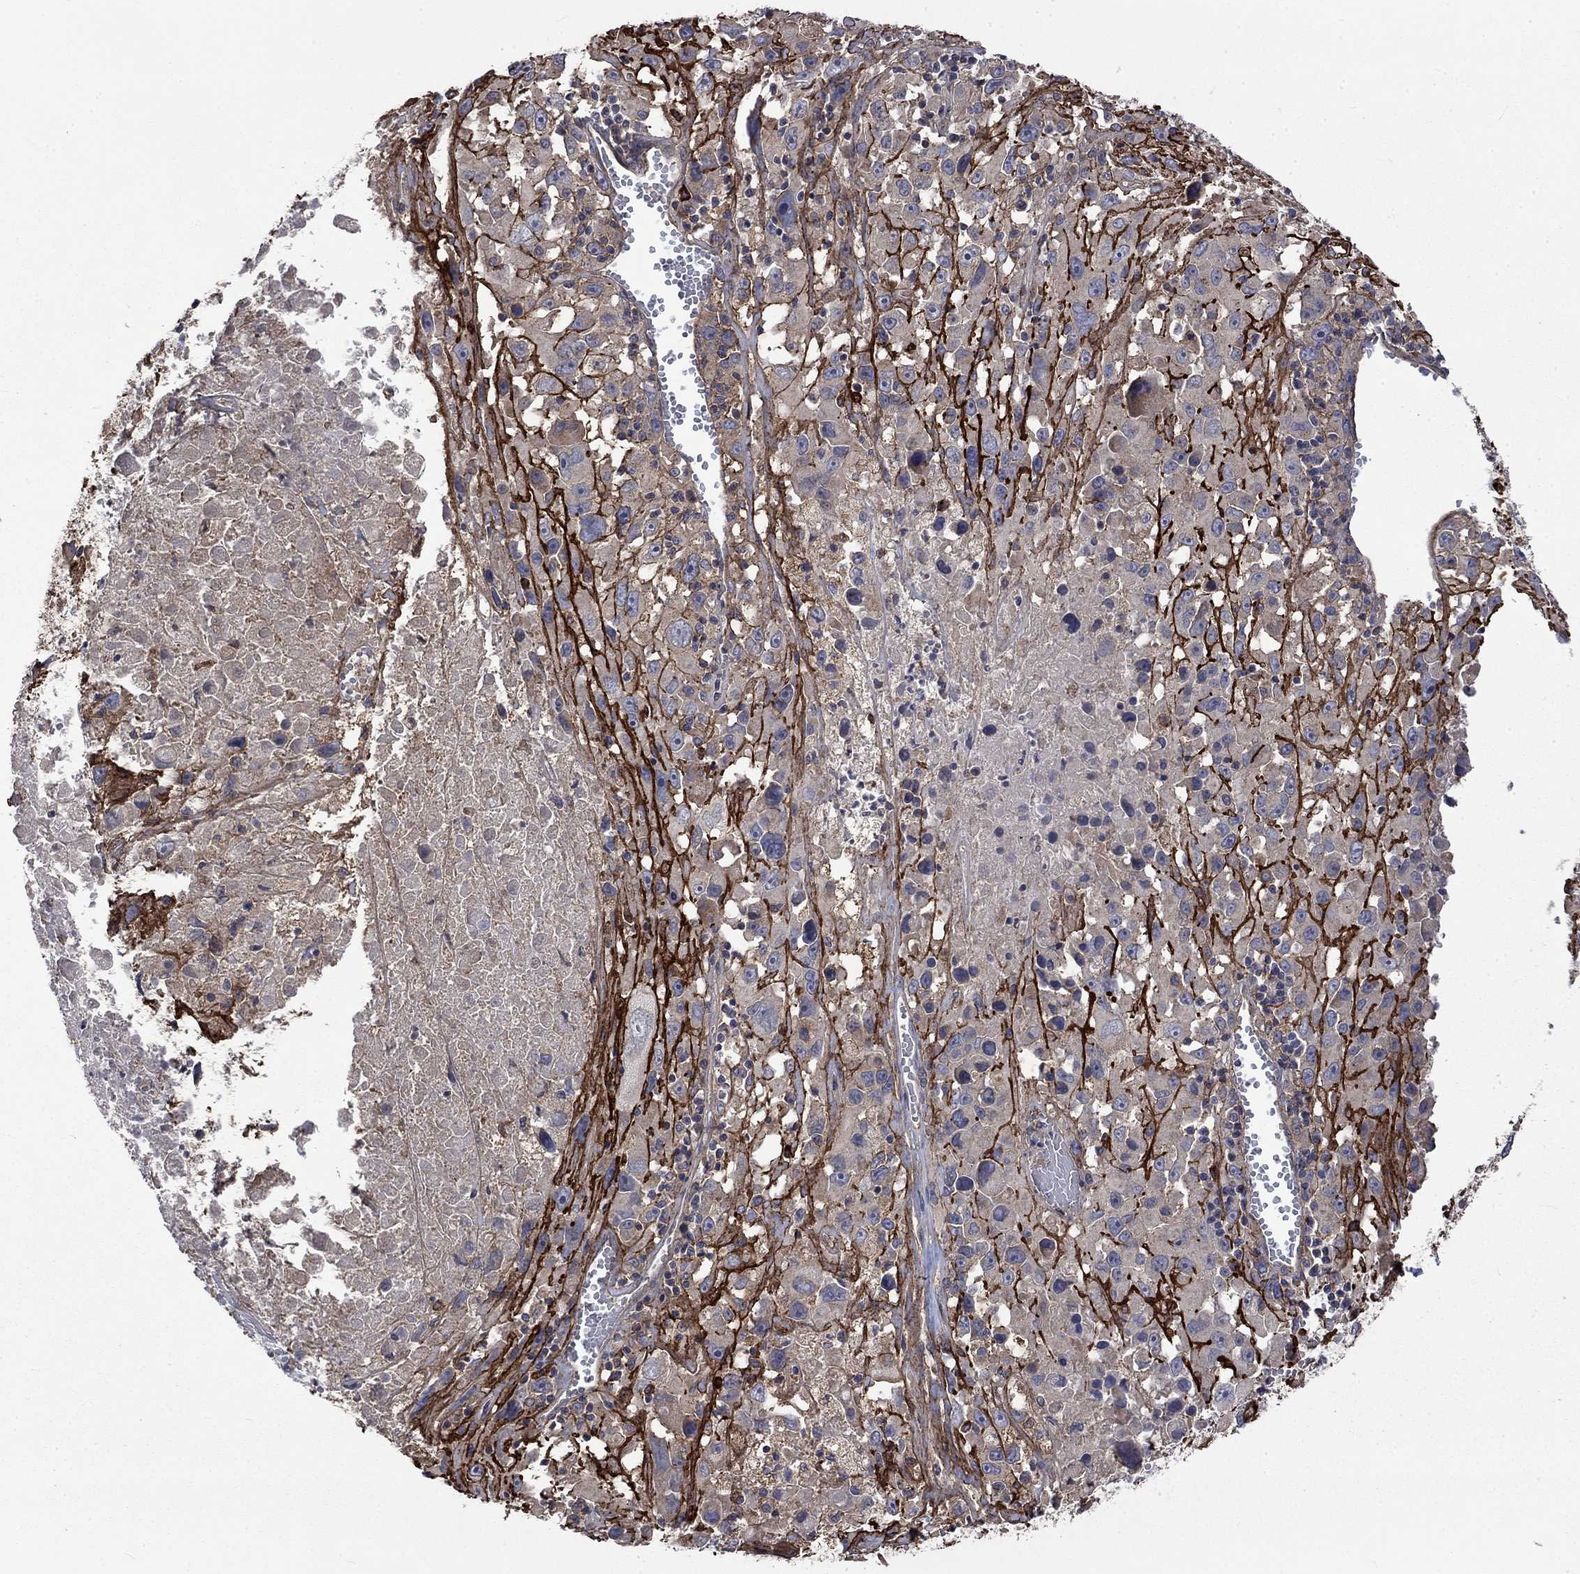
{"staining": {"intensity": "negative", "quantity": "none", "location": "none"}, "tissue": "melanoma", "cell_type": "Tumor cells", "image_type": "cancer", "snomed": [{"axis": "morphology", "description": "Malignant melanoma, Metastatic site"}, {"axis": "topography", "description": "Lymph node"}], "caption": "DAB immunohistochemical staining of melanoma exhibits no significant staining in tumor cells. The staining is performed using DAB (3,3'-diaminobenzidine) brown chromogen with nuclei counter-stained in using hematoxylin.", "gene": "VCAN", "patient": {"sex": "male", "age": 50}}